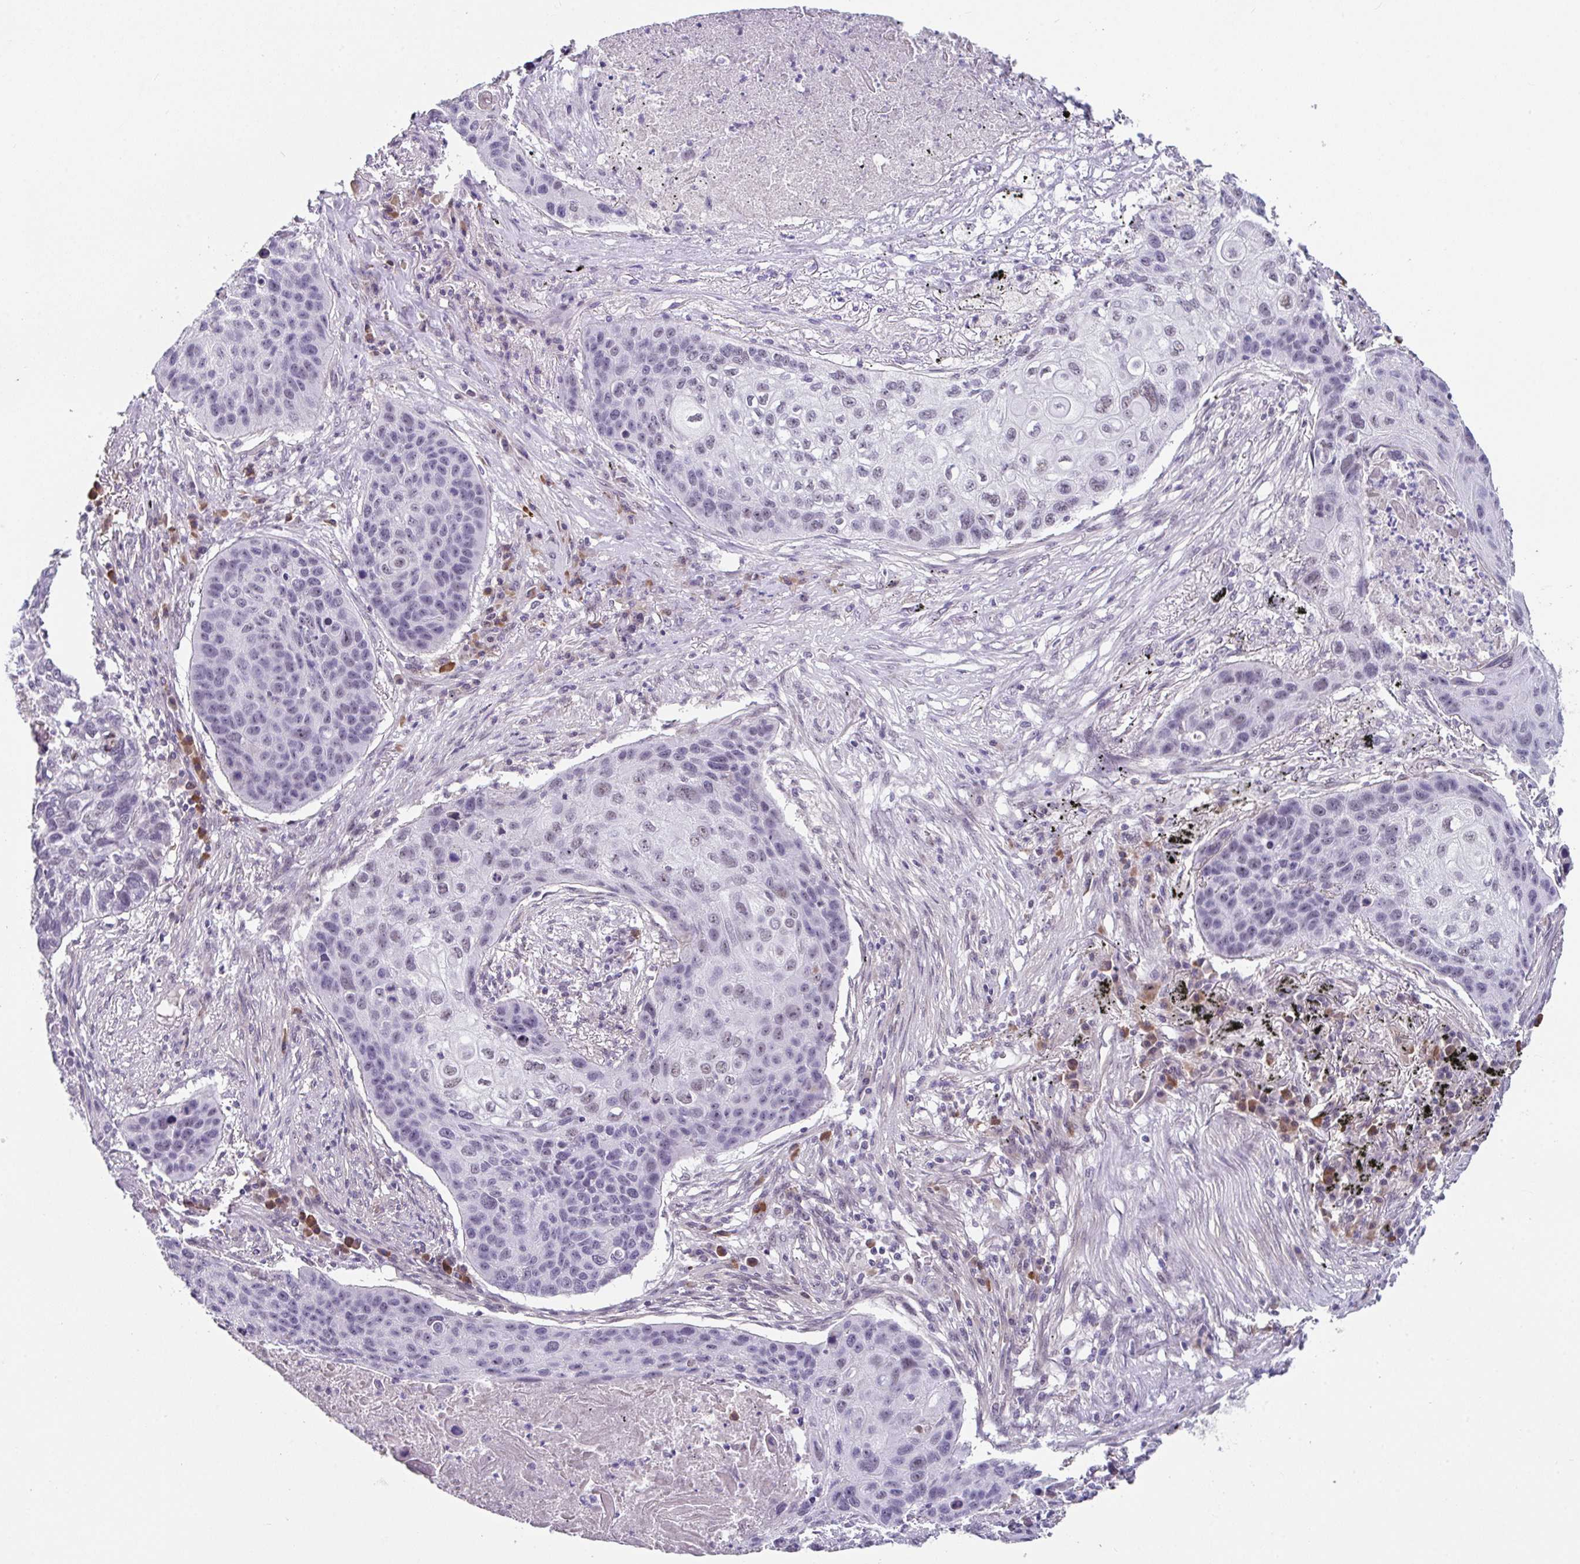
{"staining": {"intensity": "weak", "quantity": "25%-75%", "location": "nuclear"}, "tissue": "lung cancer", "cell_type": "Tumor cells", "image_type": "cancer", "snomed": [{"axis": "morphology", "description": "Squamous cell carcinoma, NOS"}, {"axis": "topography", "description": "Lung"}], "caption": "Immunohistochemistry (IHC) staining of lung squamous cell carcinoma, which displays low levels of weak nuclear expression in approximately 25%-75% of tumor cells indicating weak nuclear protein expression. The staining was performed using DAB (brown) for protein detection and nuclei were counterstained in hematoxylin (blue).", "gene": "RBBP6", "patient": {"sex": "female", "age": 63}}